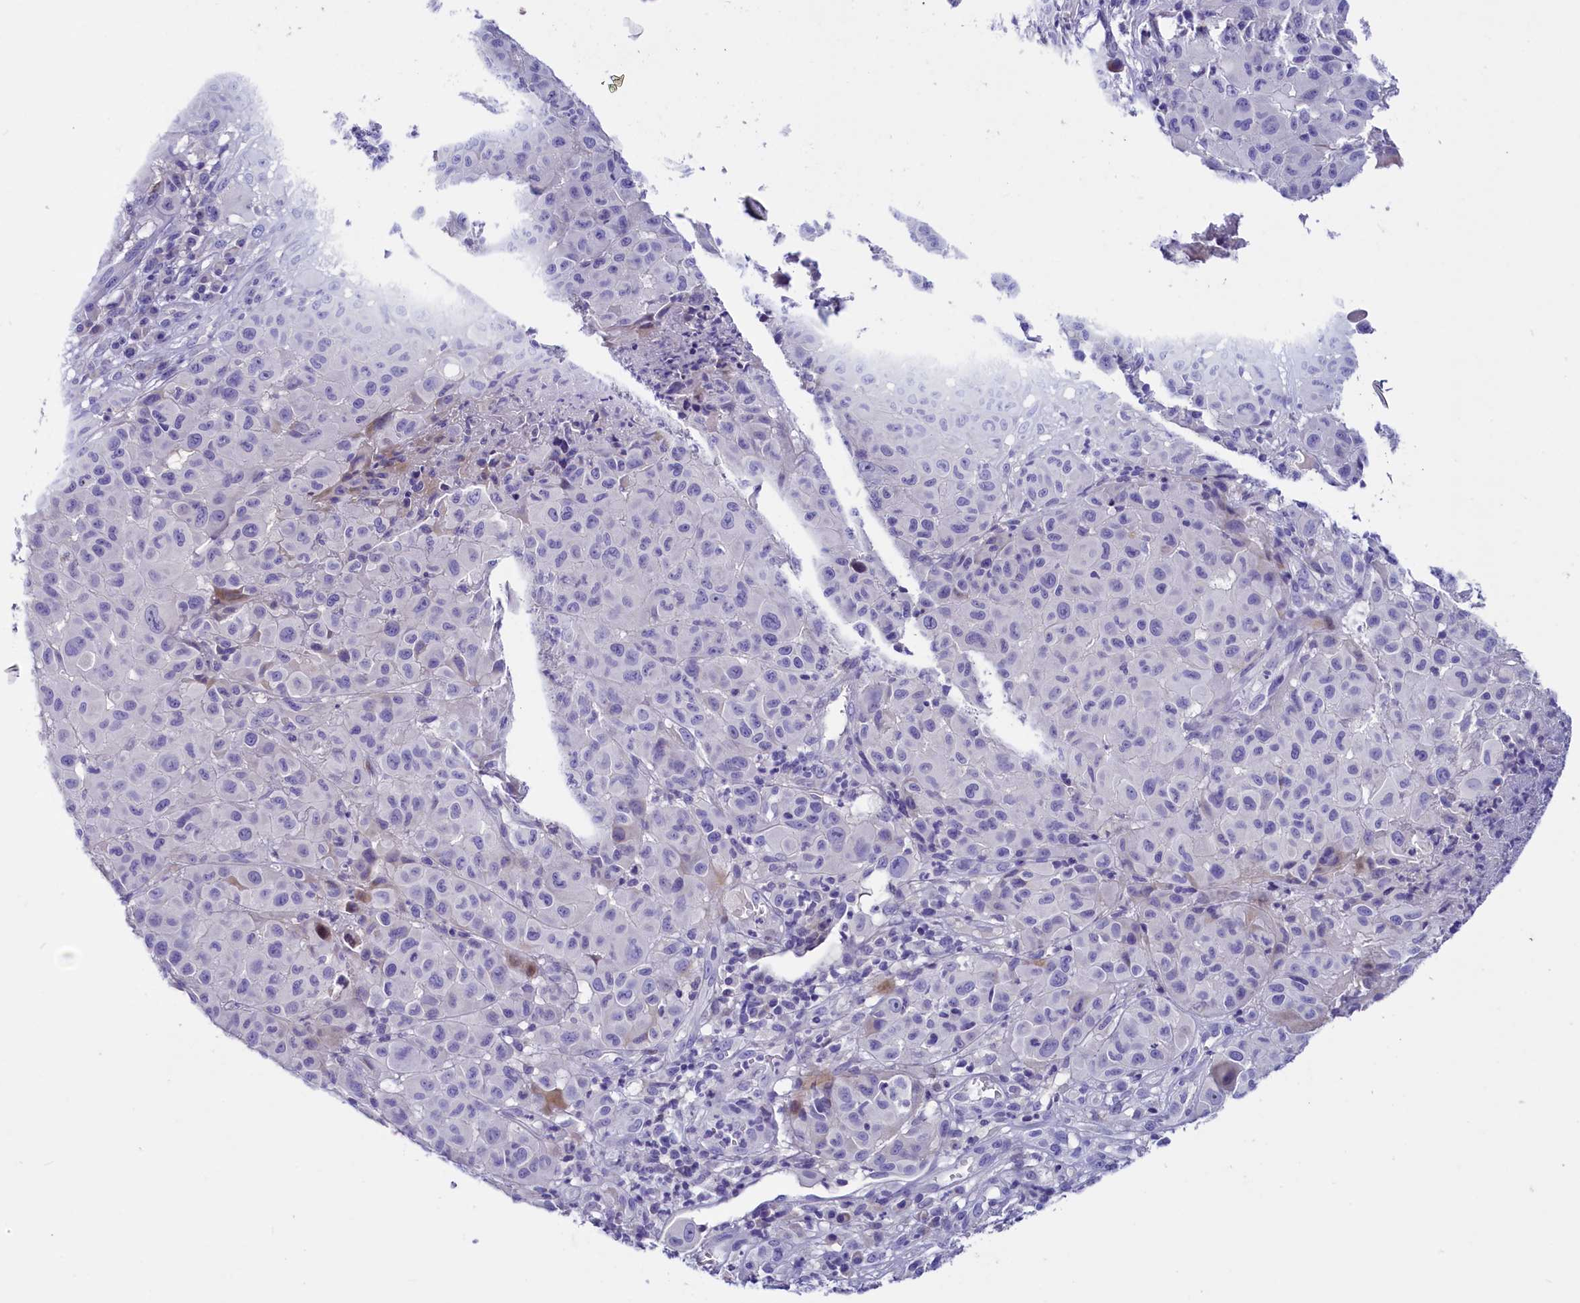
{"staining": {"intensity": "negative", "quantity": "none", "location": "none"}, "tissue": "melanoma", "cell_type": "Tumor cells", "image_type": "cancer", "snomed": [{"axis": "morphology", "description": "Malignant melanoma, NOS"}, {"axis": "topography", "description": "Skin"}], "caption": "Protein analysis of melanoma shows no significant staining in tumor cells.", "gene": "RTTN", "patient": {"sex": "male", "age": 73}}